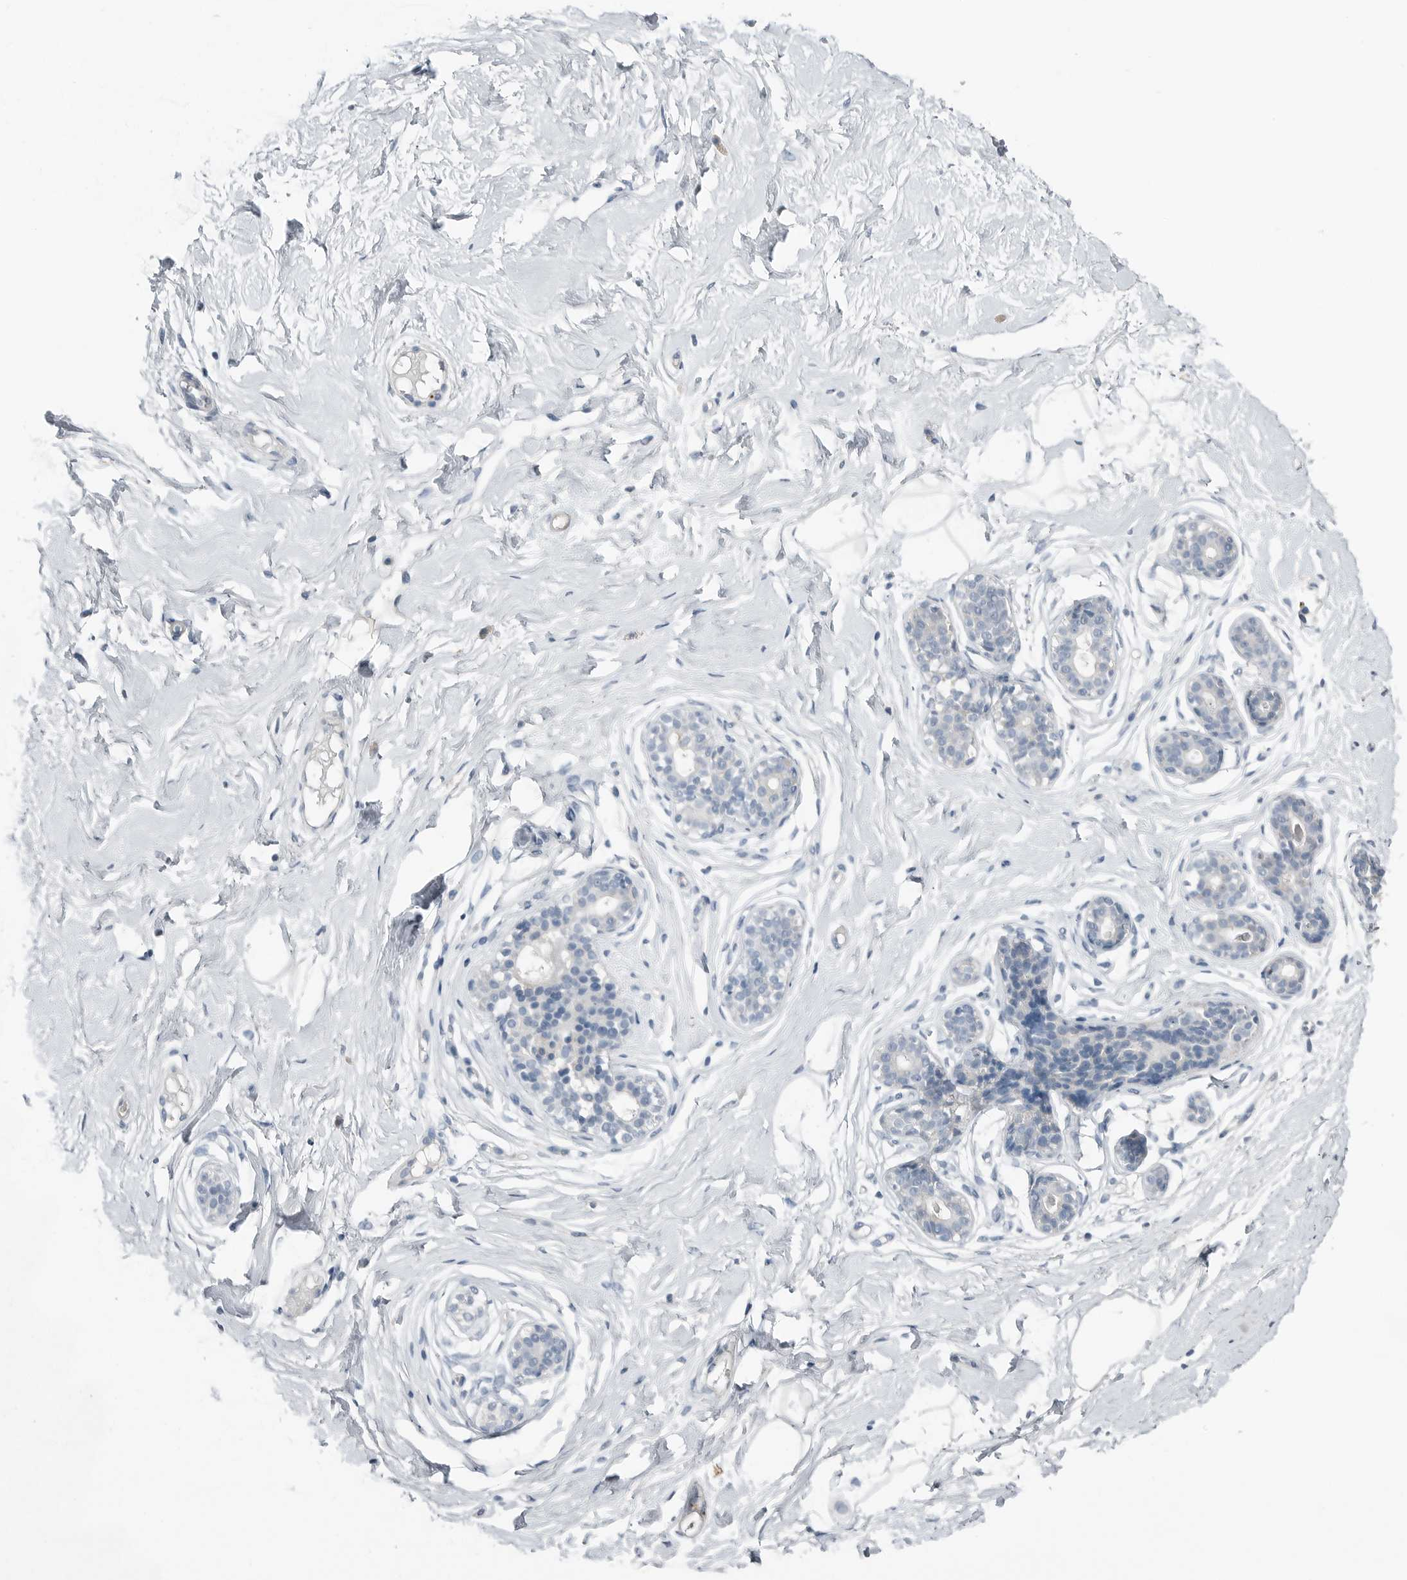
{"staining": {"intensity": "negative", "quantity": "none", "location": "none"}, "tissue": "breast", "cell_type": "Adipocytes", "image_type": "normal", "snomed": [{"axis": "morphology", "description": "Normal tissue, NOS"}, {"axis": "topography", "description": "Breast"}], "caption": "There is no significant staining in adipocytes of breast. Nuclei are stained in blue.", "gene": "SERPINB7", "patient": {"sex": "female", "age": 23}}